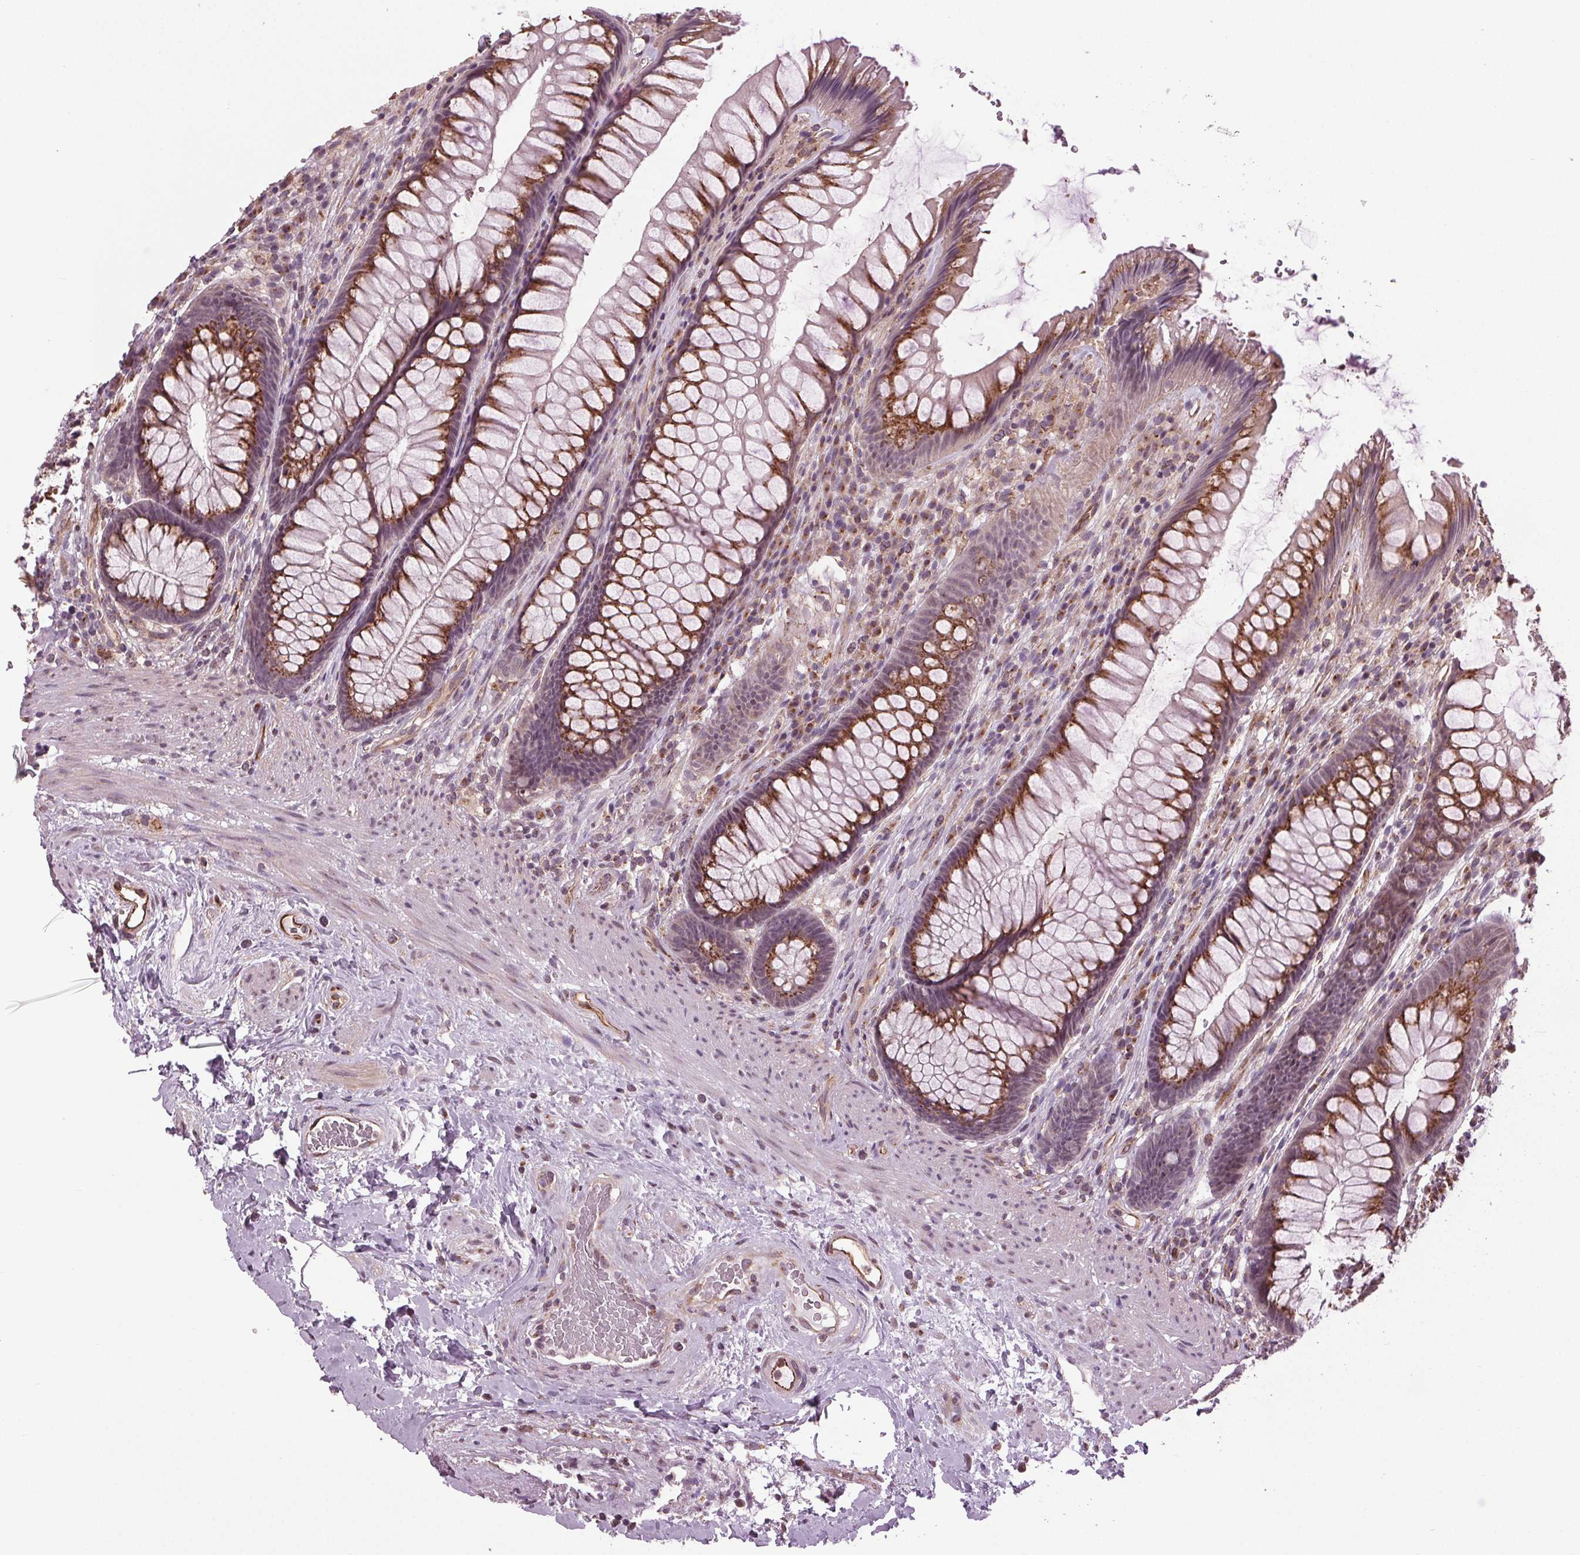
{"staining": {"intensity": "moderate", "quantity": ">75%", "location": "cytoplasmic/membranous"}, "tissue": "rectum", "cell_type": "Glandular cells", "image_type": "normal", "snomed": [{"axis": "morphology", "description": "Normal tissue, NOS"}, {"axis": "topography", "description": "Rectum"}], "caption": "Immunohistochemistry (IHC) image of benign human rectum stained for a protein (brown), which reveals medium levels of moderate cytoplasmic/membranous expression in about >75% of glandular cells.", "gene": "BSDC1", "patient": {"sex": "male", "age": 53}}